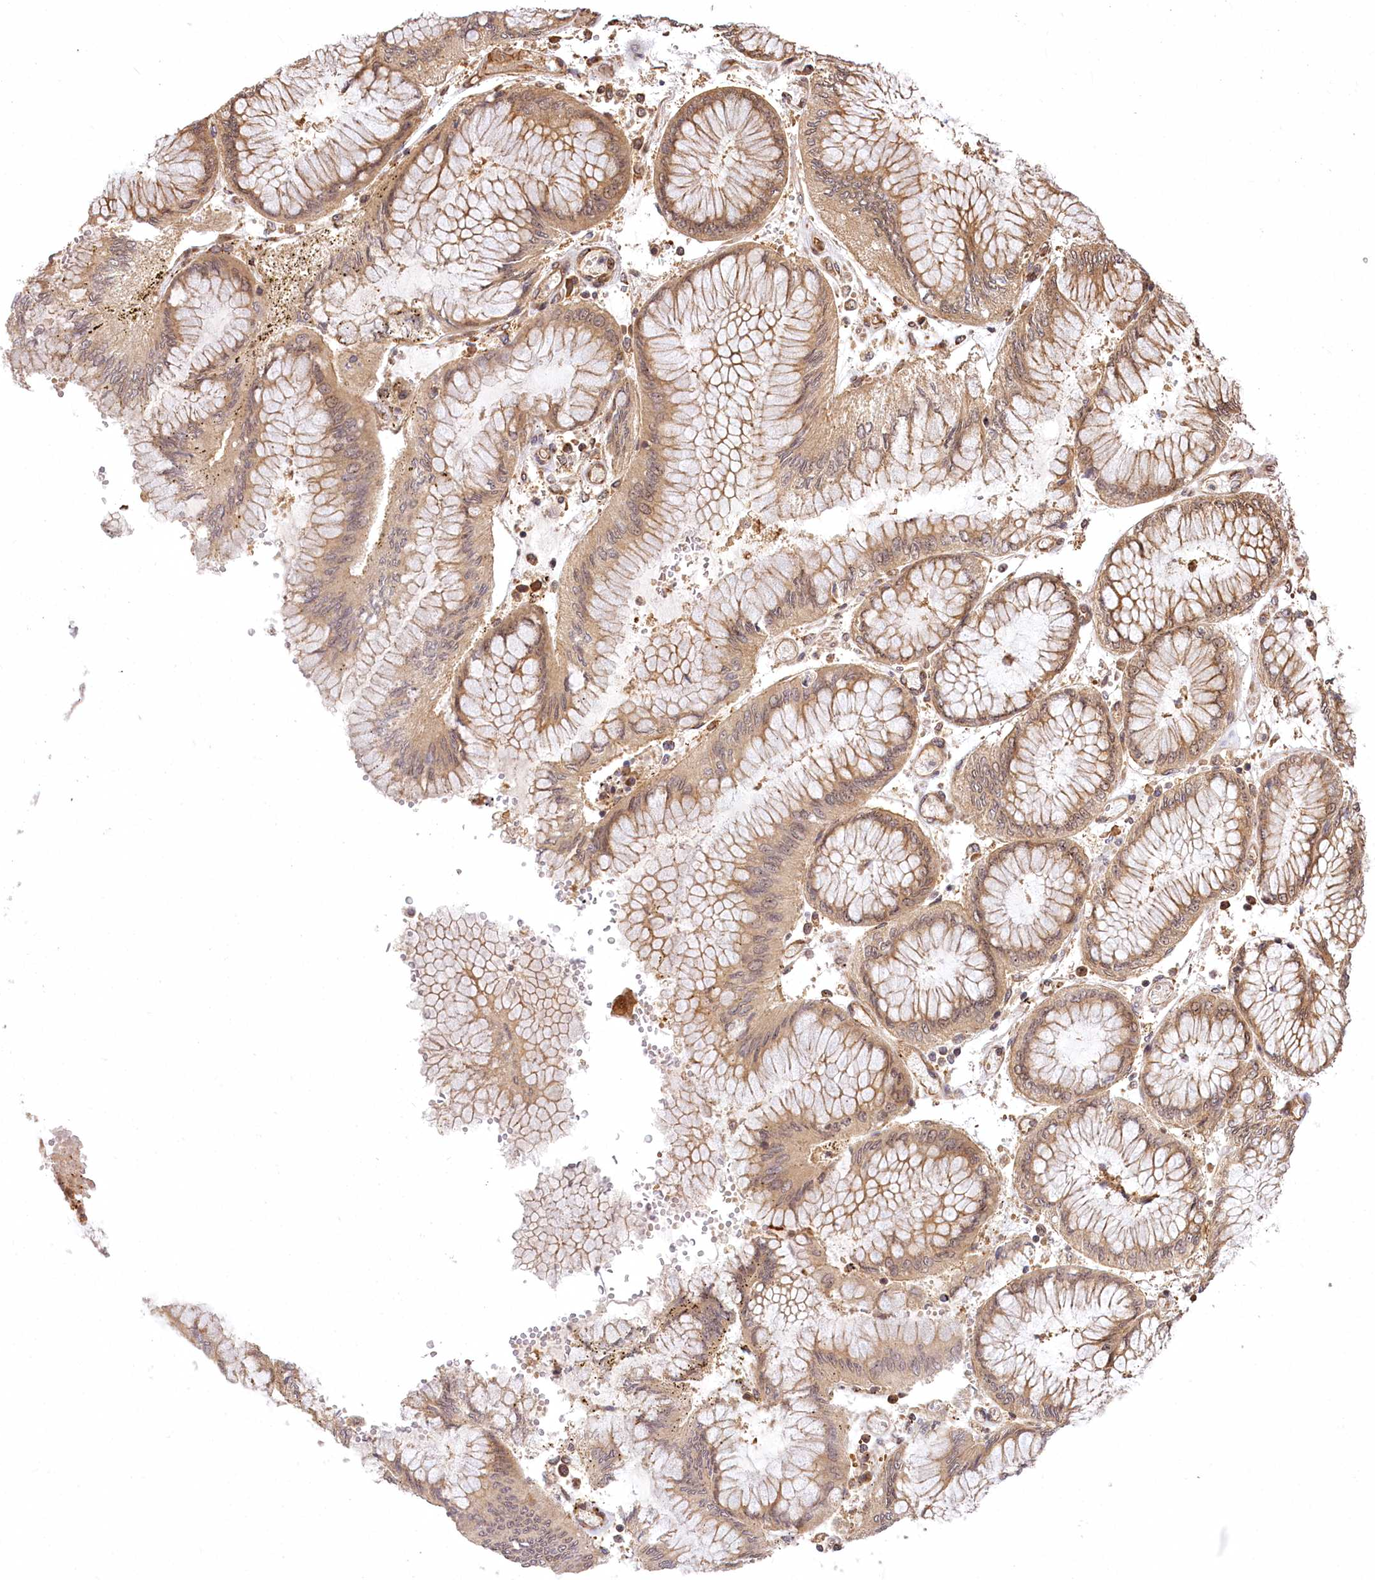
{"staining": {"intensity": "weak", "quantity": ">75%", "location": "cytoplasmic/membranous,nuclear"}, "tissue": "stomach cancer", "cell_type": "Tumor cells", "image_type": "cancer", "snomed": [{"axis": "morphology", "description": "Adenocarcinoma, NOS"}, {"axis": "topography", "description": "Stomach"}], "caption": "An immunohistochemistry micrograph of tumor tissue is shown. Protein staining in brown labels weak cytoplasmic/membranous and nuclear positivity in adenocarcinoma (stomach) within tumor cells. (DAB IHC, brown staining for protein, blue staining for nuclei).", "gene": "SERGEF", "patient": {"sex": "male", "age": 76}}